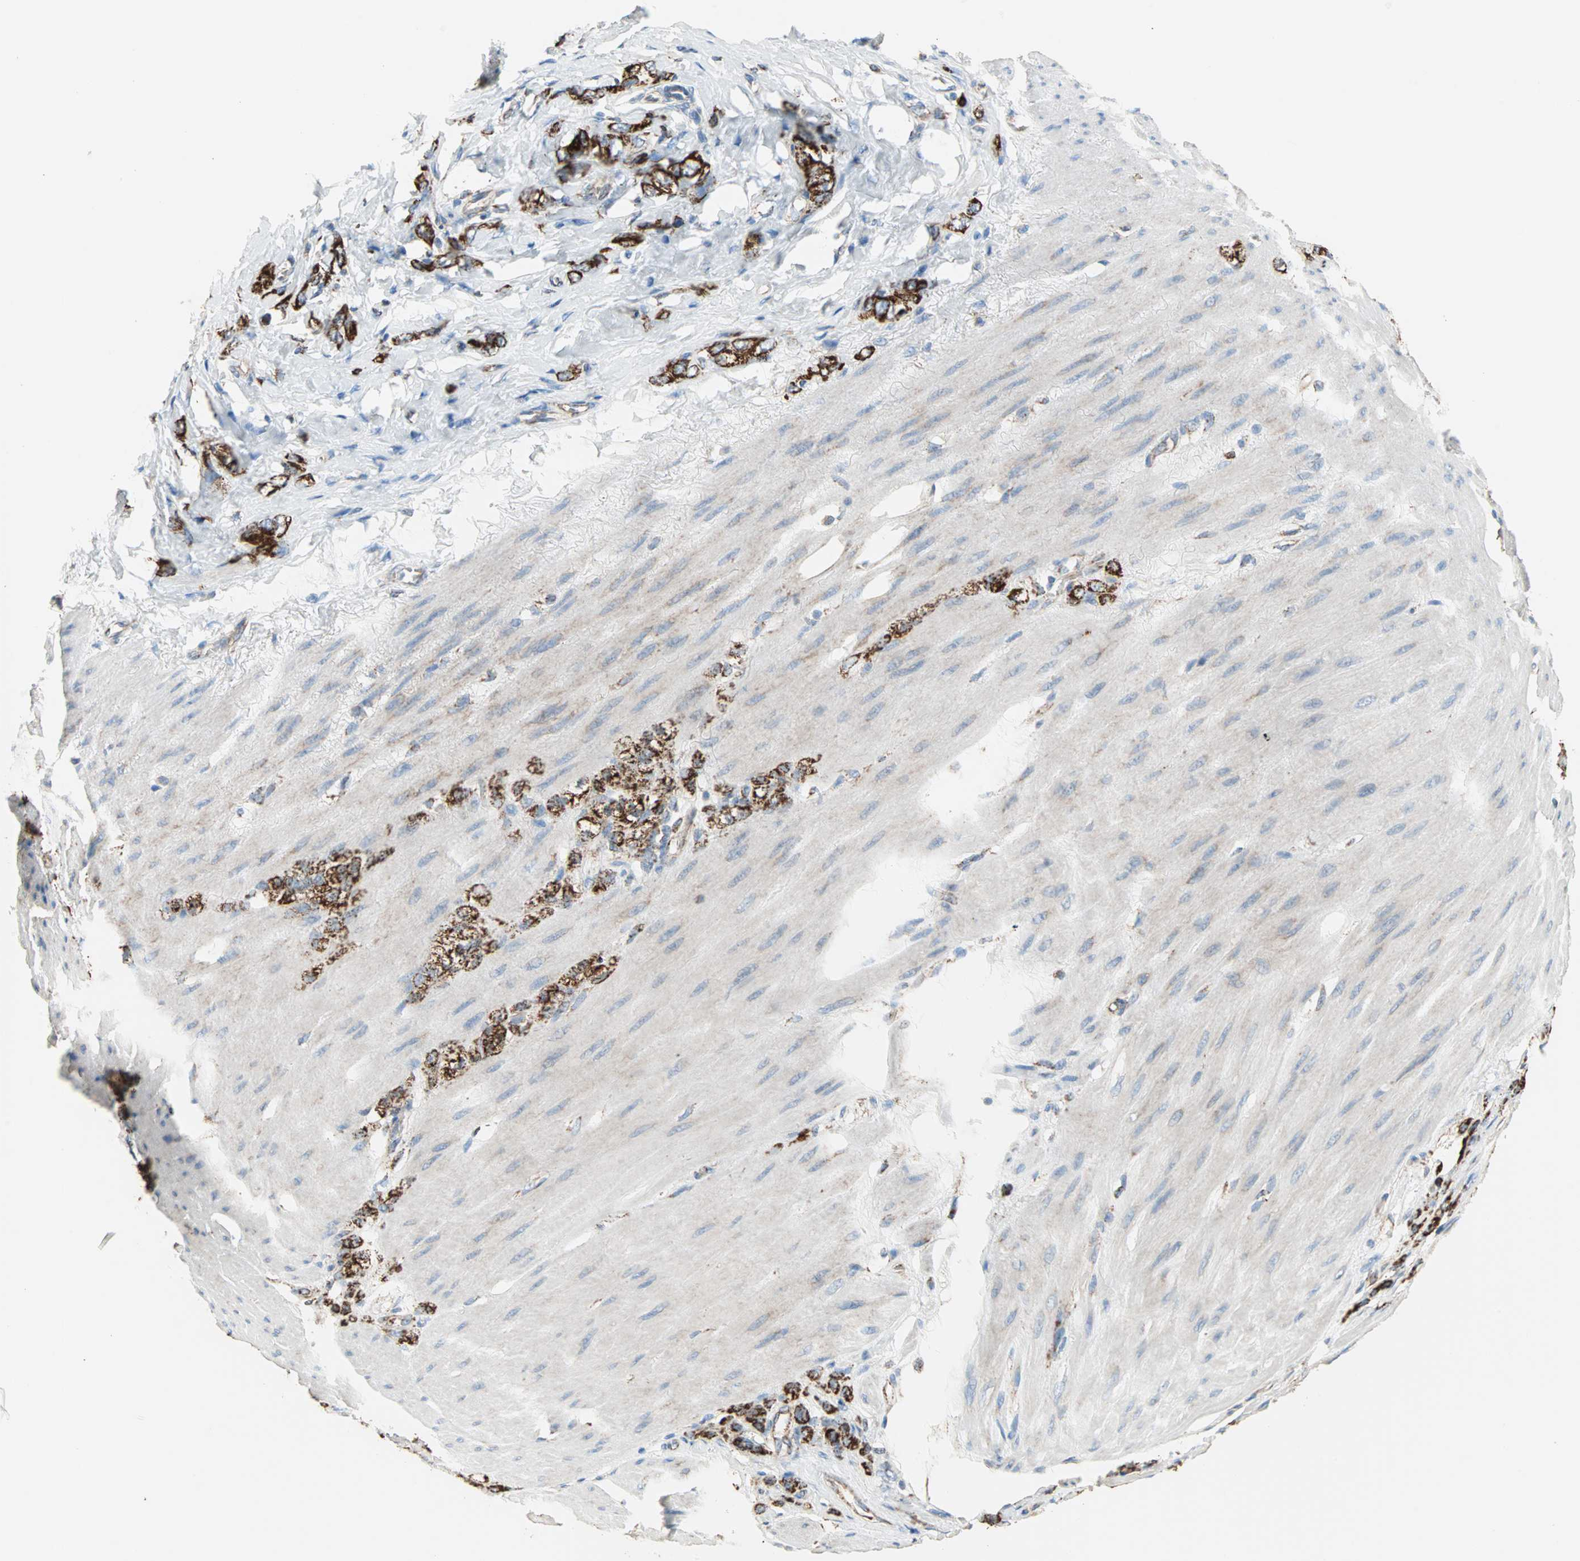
{"staining": {"intensity": "strong", "quantity": ">75%", "location": "cytoplasmic/membranous"}, "tissue": "stomach cancer", "cell_type": "Tumor cells", "image_type": "cancer", "snomed": [{"axis": "morphology", "description": "Adenocarcinoma, NOS"}, {"axis": "topography", "description": "Stomach"}], "caption": "Stomach cancer (adenocarcinoma) stained for a protein (brown) displays strong cytoplasmic/membranous positive positivity in approximately >75% of tumor cells.", "gene": "TST", "patient": {"sex": "male", "age": 82}}